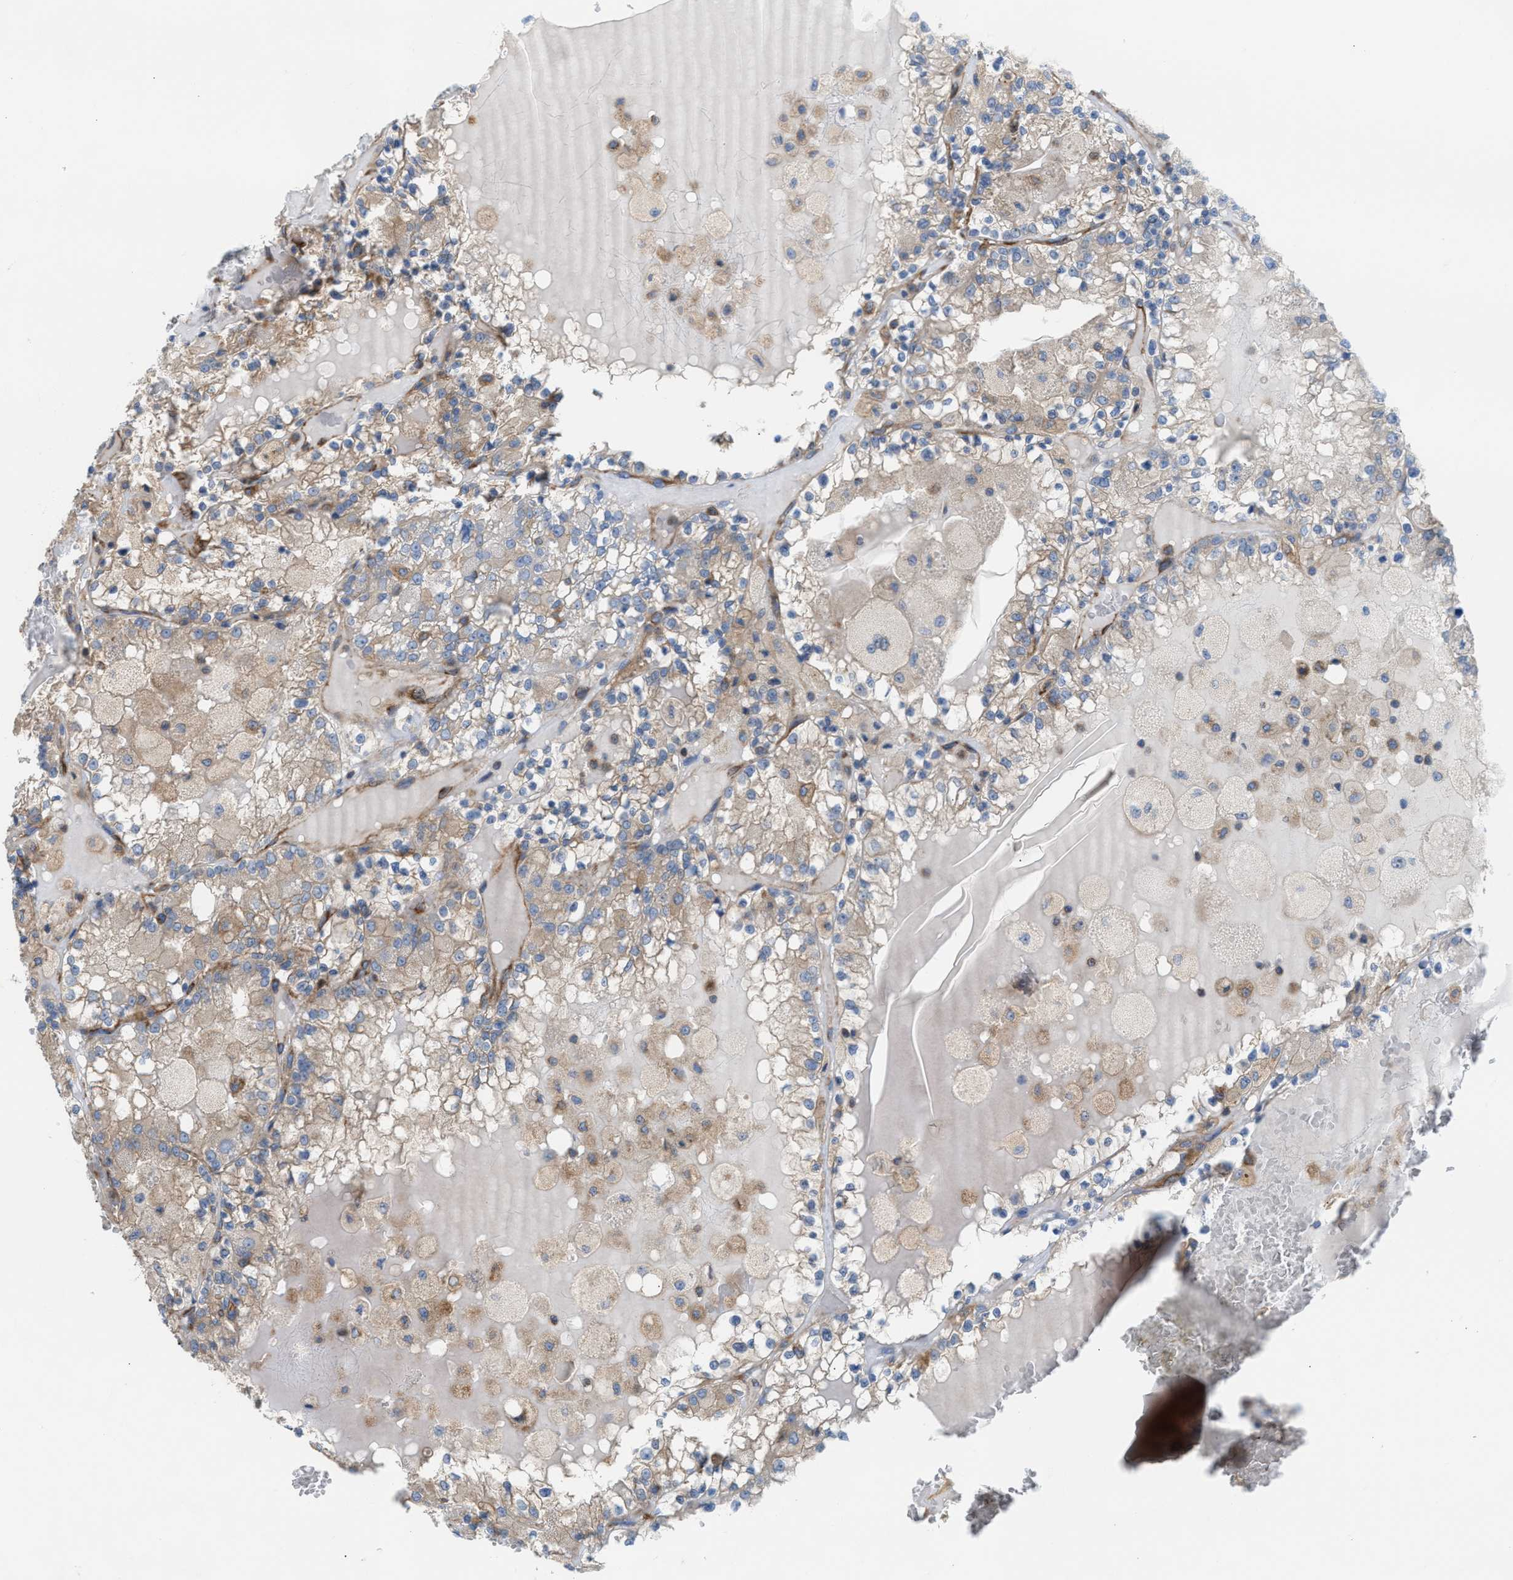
{"staining": {"intensity": "weak", "quantity": ">75%", "location": "cytoplasmic/membranous"}, "tissue": "renal cancer", "cell_type": "Tumor cells", "image_type": "cancer", "snomed": [{"axis": "morphology", "description": "Adenocarcinoma, NOS"}, {"axis": "topography", "description": "Kidney"}], "caption": "Renal cancer (adenocarcinoma) was stained to show a protein in brown. There is low levels of weak cytoplasmic/membranous staining in about >75% of tumor cells. Immunohistochemistry stains the protein in brown and the nuclei are stained blue.", "gene": "TBC1D15", "patient": {"sex": "female", "age": 56}}